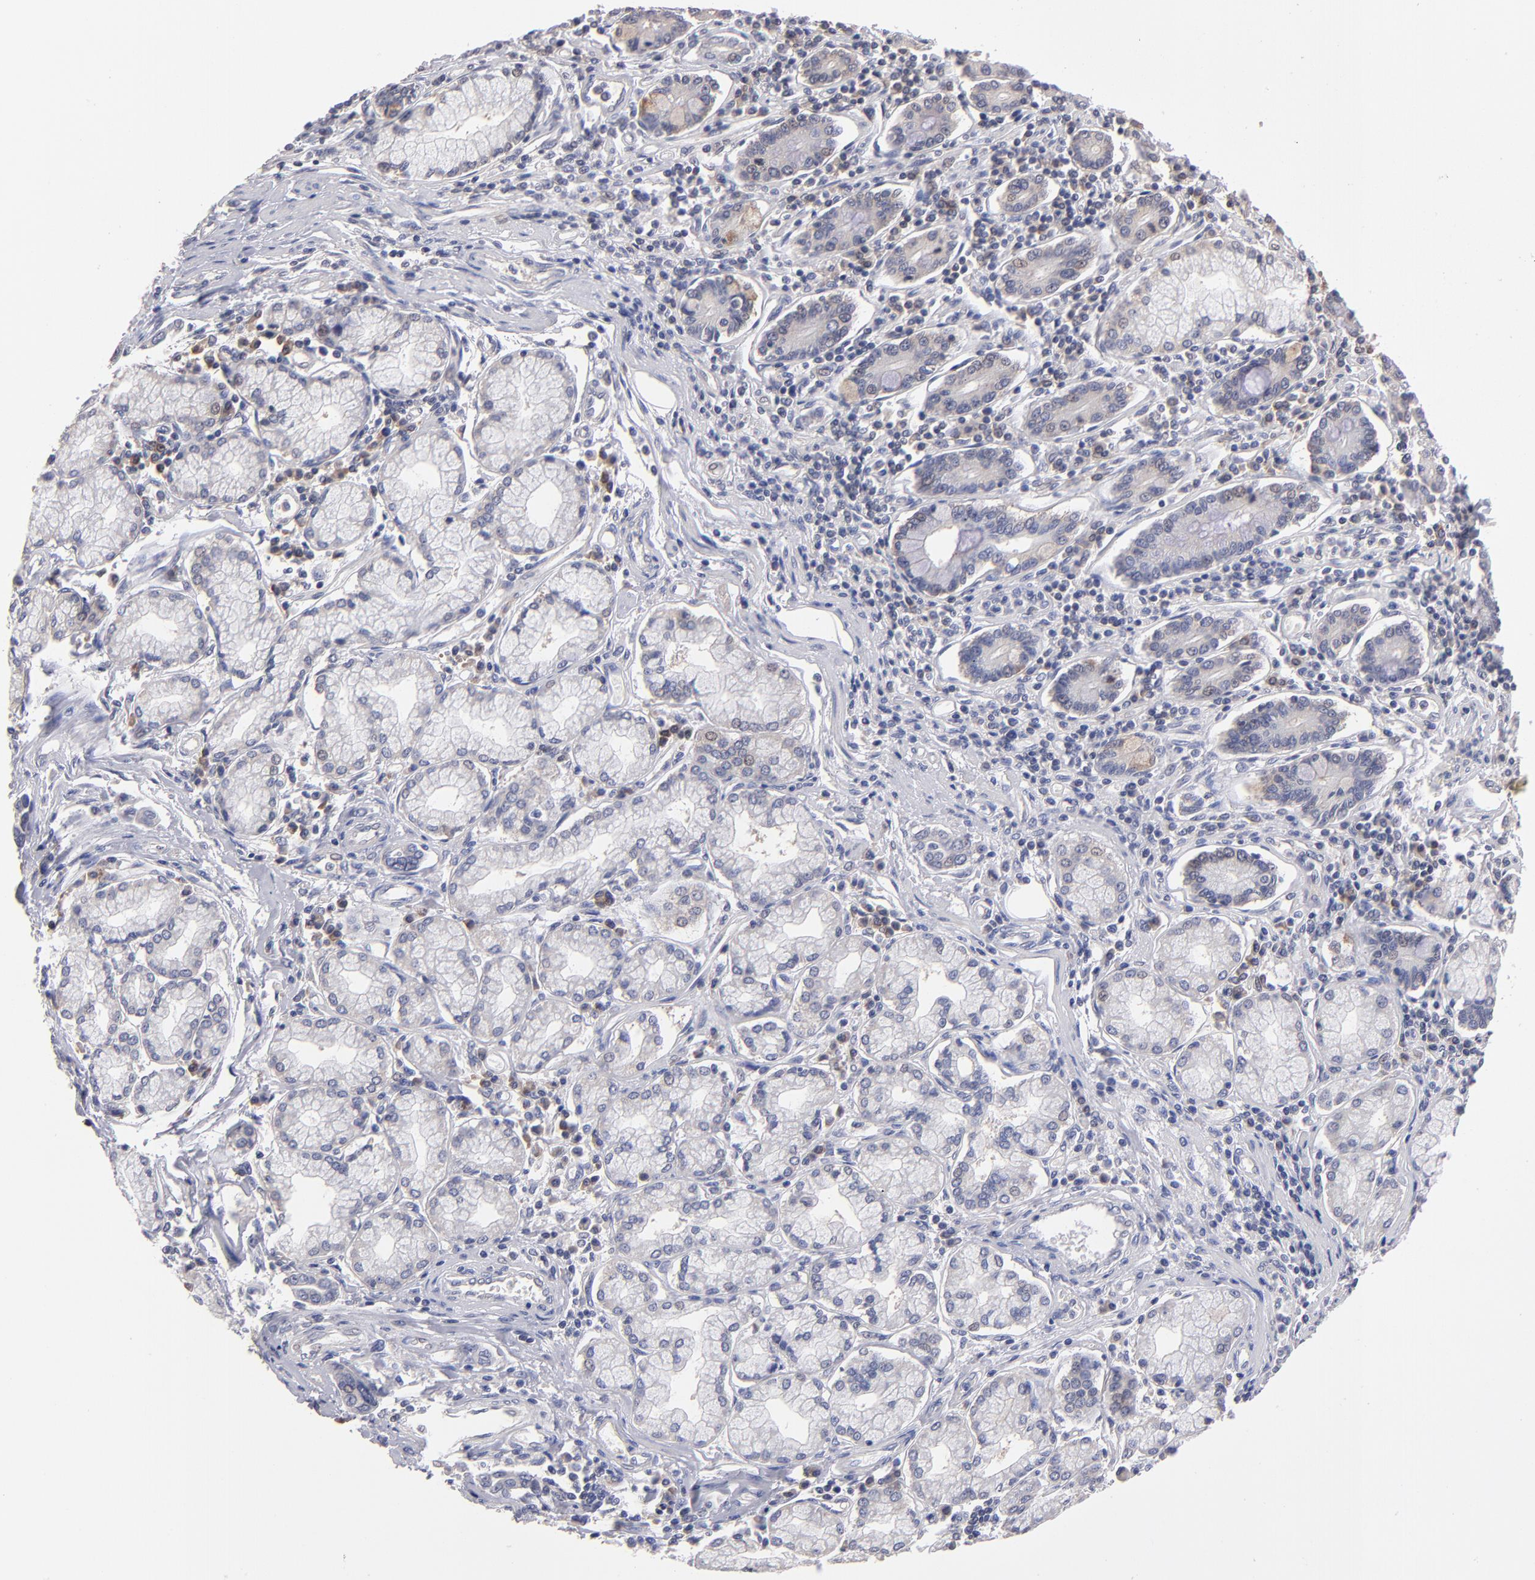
{"staining": {"intensity": "weak", "quantity": "25%-75%", "location": "cytoplasmic/membranous"}, "tissue": "pancreatic cancer", "cell_type": "Tumor cells", "image_type": "cancer", "snomed": [{"axis": "morphology", "description": "Adenocarcinoma, NOS"}, {"axis": "topography", "description": "Pancreas"}], "caption": "Protein expression analysis of human pancreatic cancer reveals weak cytoplasmic/membranous positivity in approximately 25%-75% of tumor cells.", "gene": "EIF3L", "patient": {"sex": "female", "age": 57}}